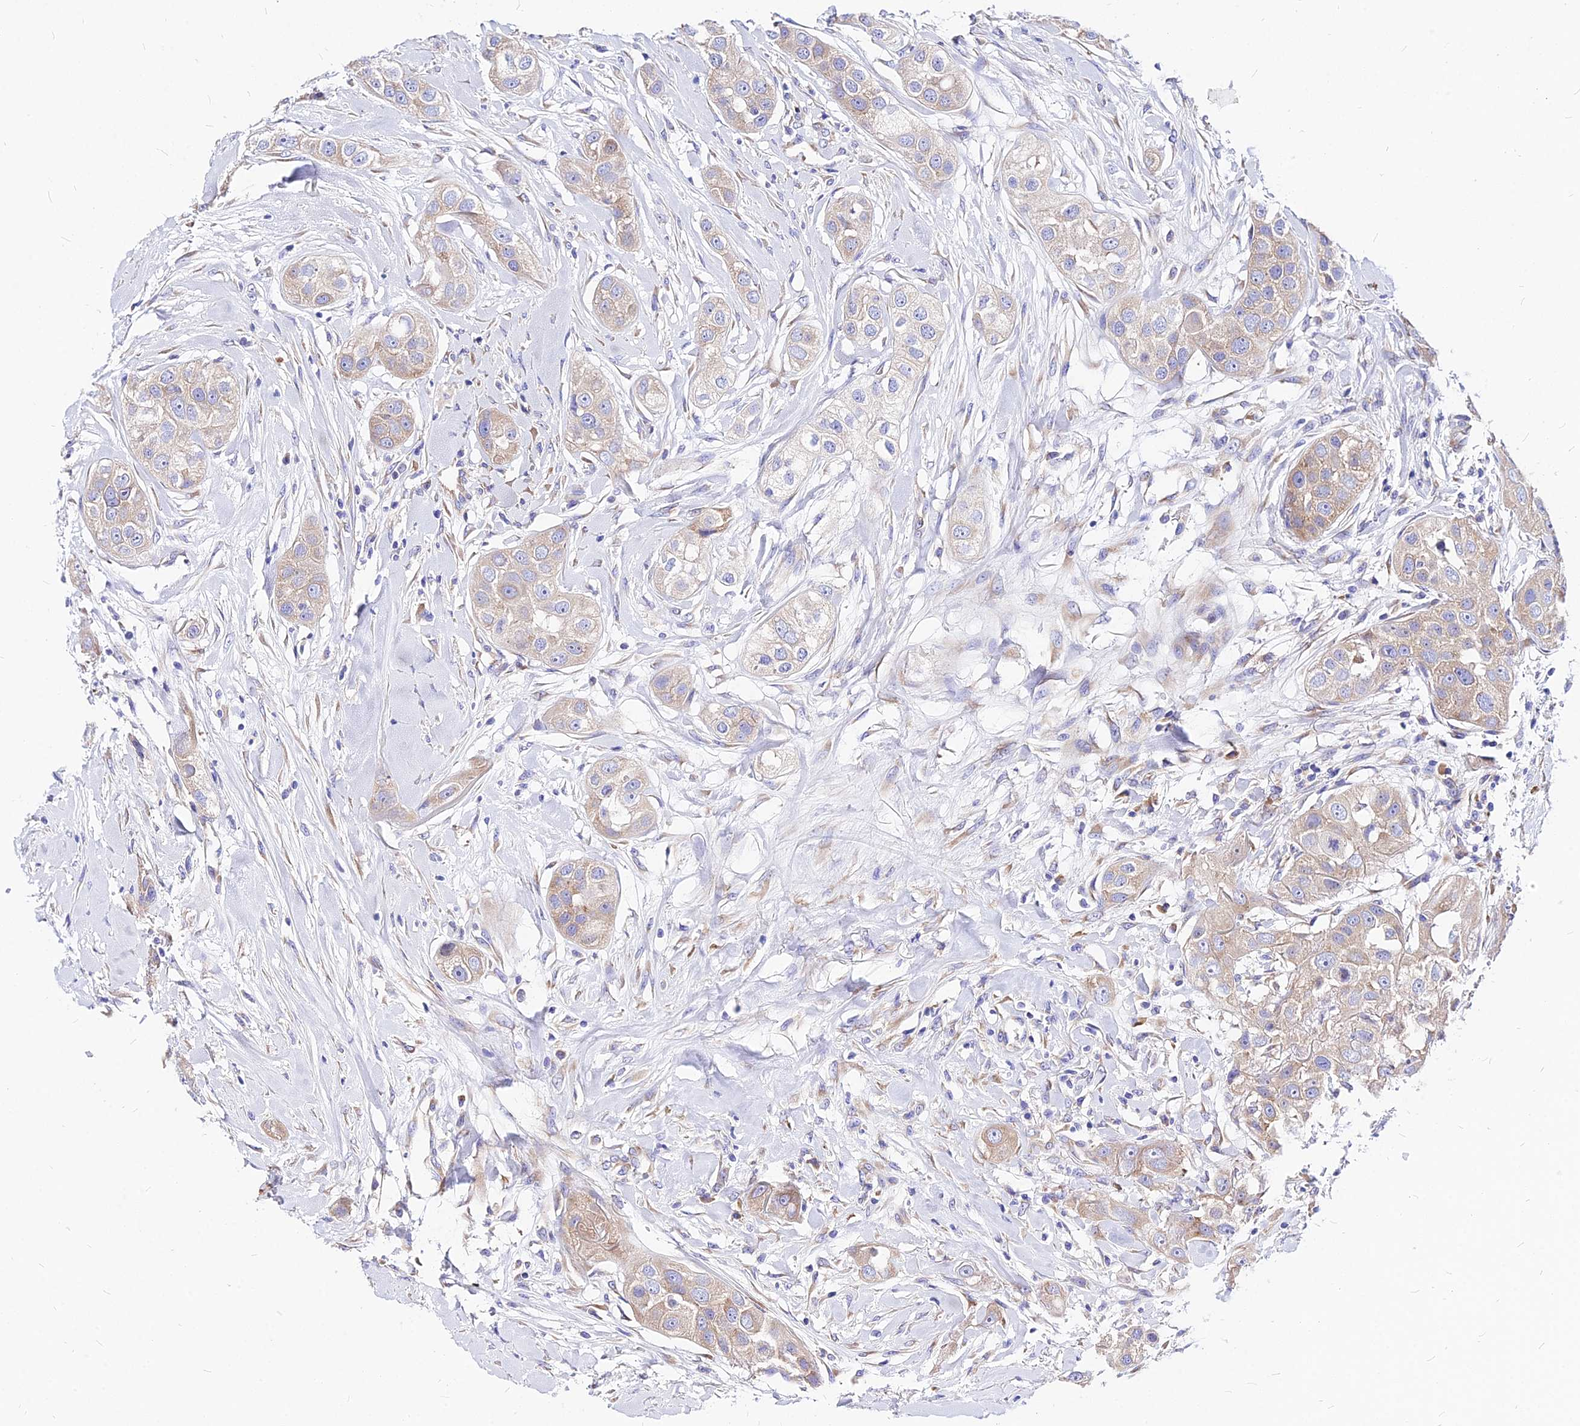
{"staining": {"intensity": "weak", "quantity": ">75%", "location": "cytoplasmic/membranous"}, "tissue": "head and neck cancer", "cell_type": "Tumor cells", "image_type": "cancer", "snomed": [{"axis": "morphology", "description": "Normal tissue, NOS"}, {"axis": "morphology", "description": "Squamous cell carcinoma, NOS"}, {"axis": "topography", "description": "Skeletal muscle"}, {"axis": "topography", "description": "Head-Neck"}], "caption": "There is low levels of weak cytoplasmic/membranous expression in tumor cells of head and neck cancer, as demonstrated by immunohistochemical staining (brown color).", "gene": "RPL19", "patient": {"sex": "male", "age": 51}}